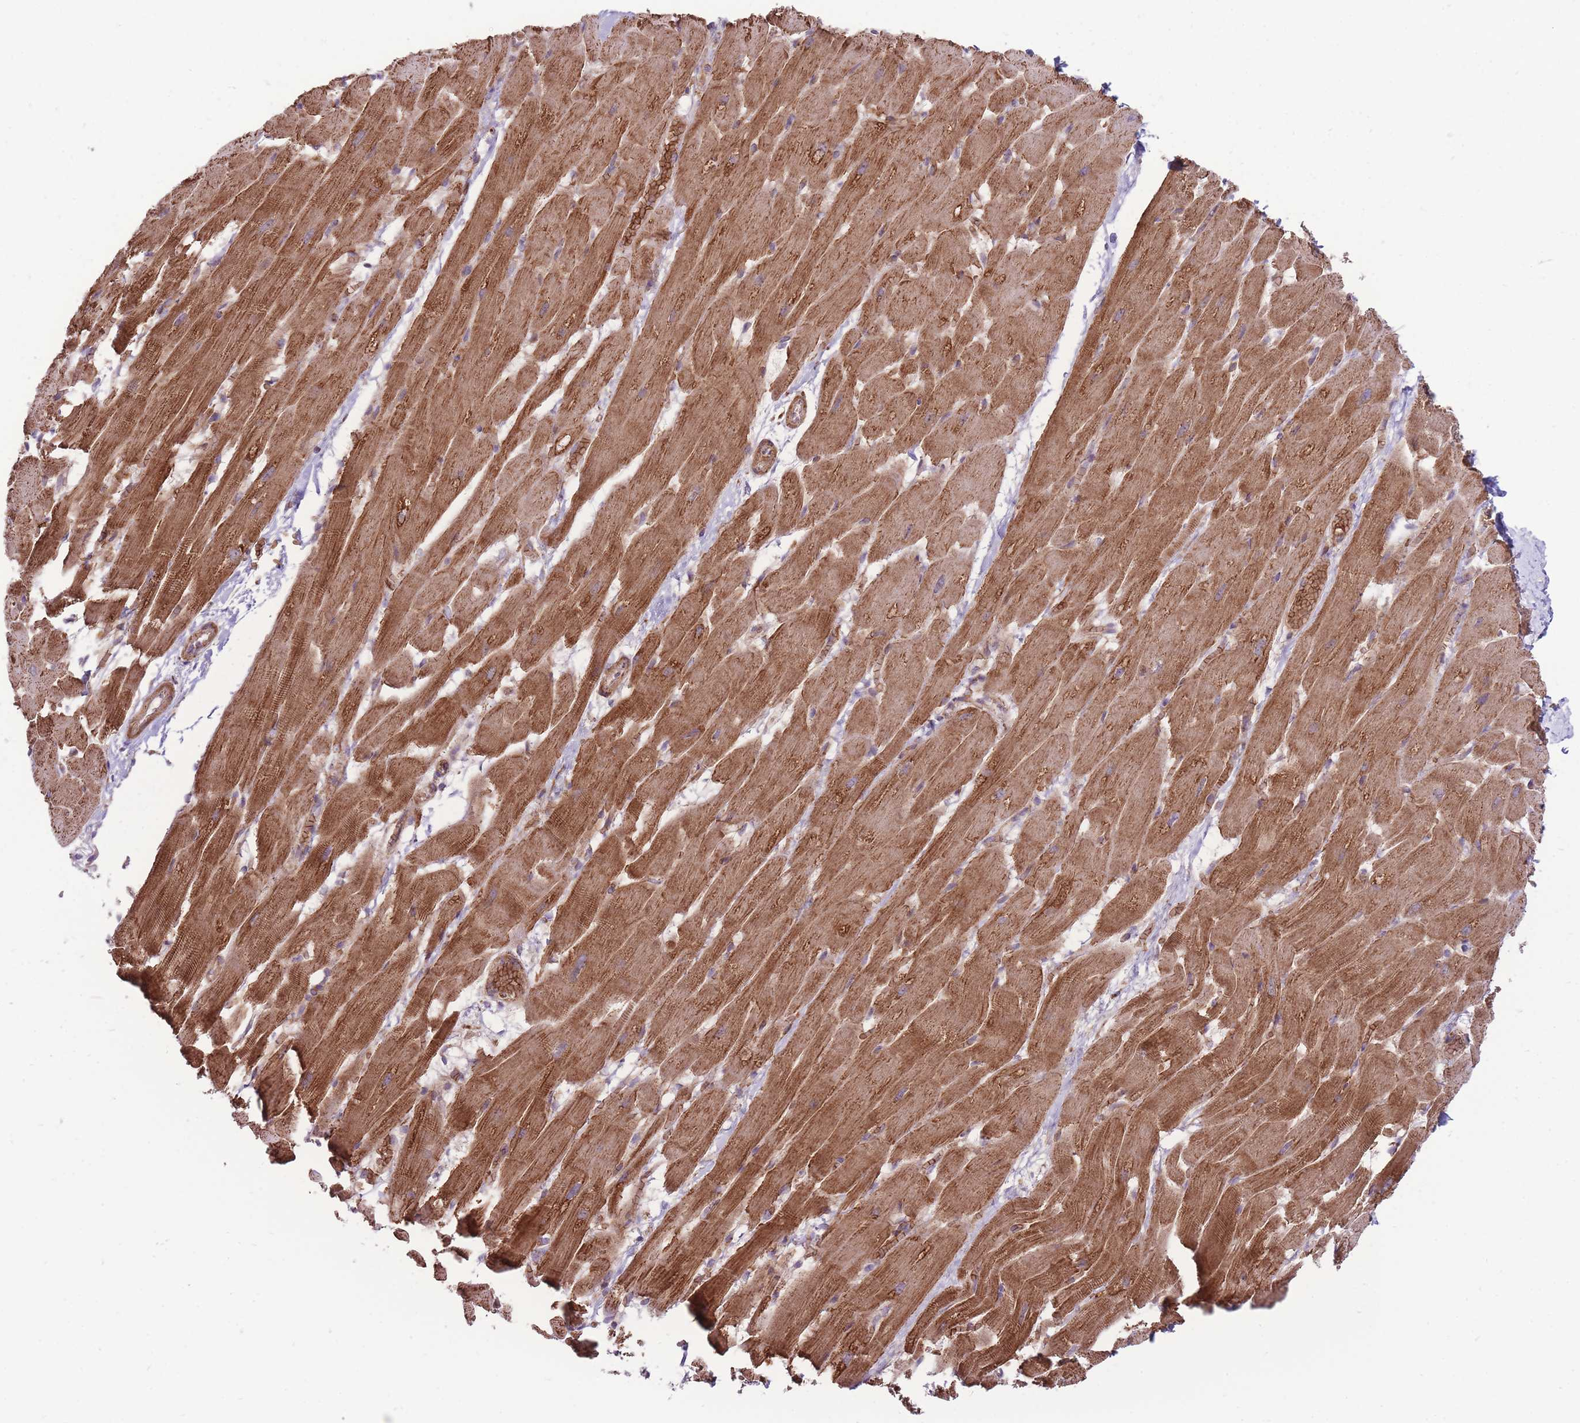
{"staining": {"intensity": "moderate", "quantity": ">75%", "location": "cytoplasmic/membranous"}, "tissue": "heart muscle", "cell_type": "Cardiomyocytes", "image_type": "normal", "snomed": [{"axis": "morphology", "description": "Normal tissue, NOS"}, {"axis": "topography", "description": "Heart"}], "caption": "This is an image of immunohistochemistry (IHC) staining of normal heart muscle, which shows moderate staining in the cytoplasmic/membranous of cardiomyocytes.", "gene": "ANKRD10", "patient": {"sex": "male", "age": 37}}